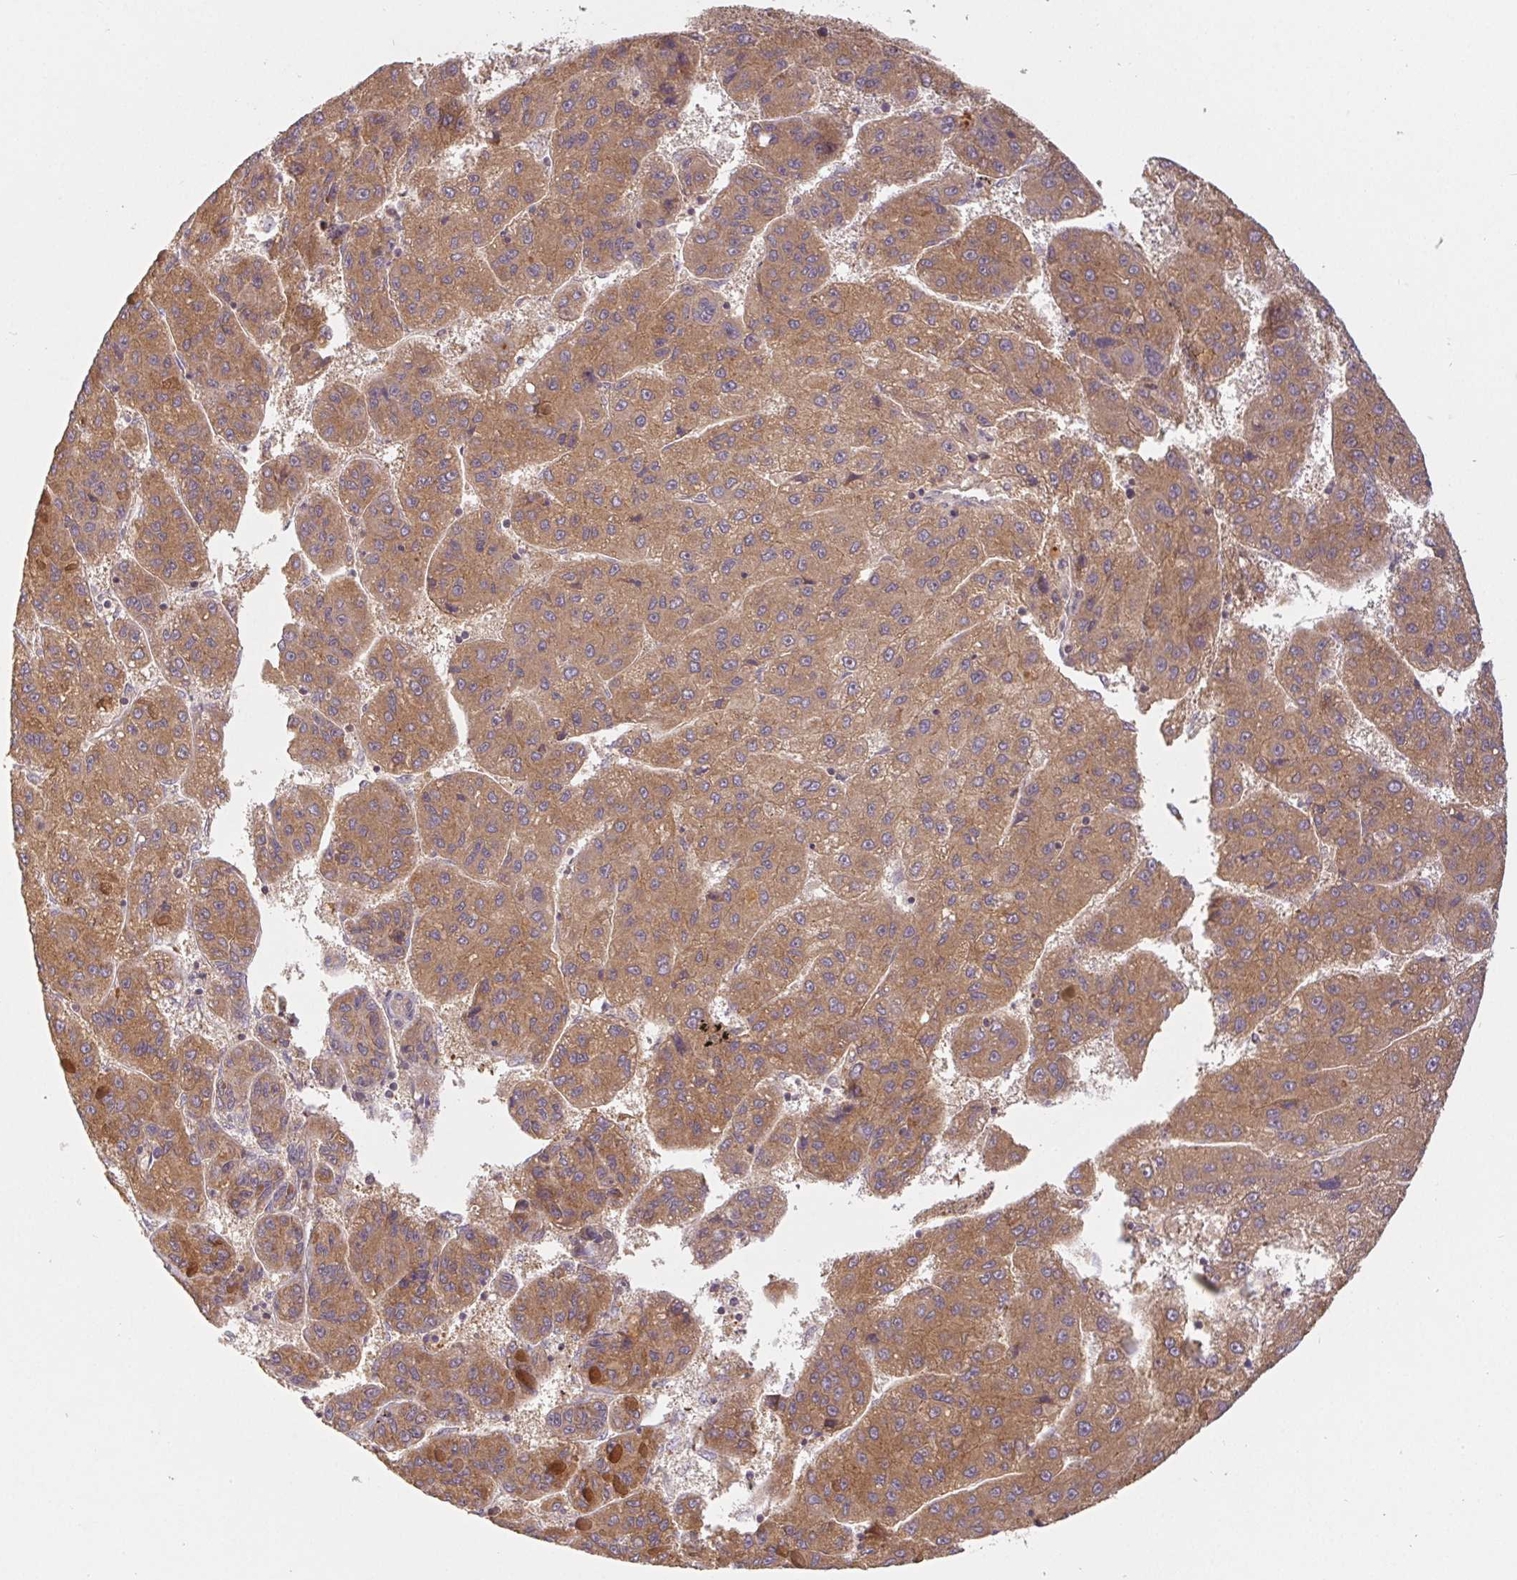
{"staining": {"intensity": "moderate", "quantity": ">75%", "location": "cytoplasmic/membranous"}, "tissue": "liver cancer", "cell_type": "Tumor cells", "image_type": "cancer", "snomed": [{"axis": "morphology", "description": "Carcinoma, Hepatocellular, NOS"}, {"axis": "topography", "description": "Liver"}], "caption": "Brown immunohistochemical staining in human liver cancer shows moderate cytoplasmic/membranous positivity in about >75% of tumor cells.", "gene": "MTHFD1", "patient": {"sex": "female", "age": 82}}